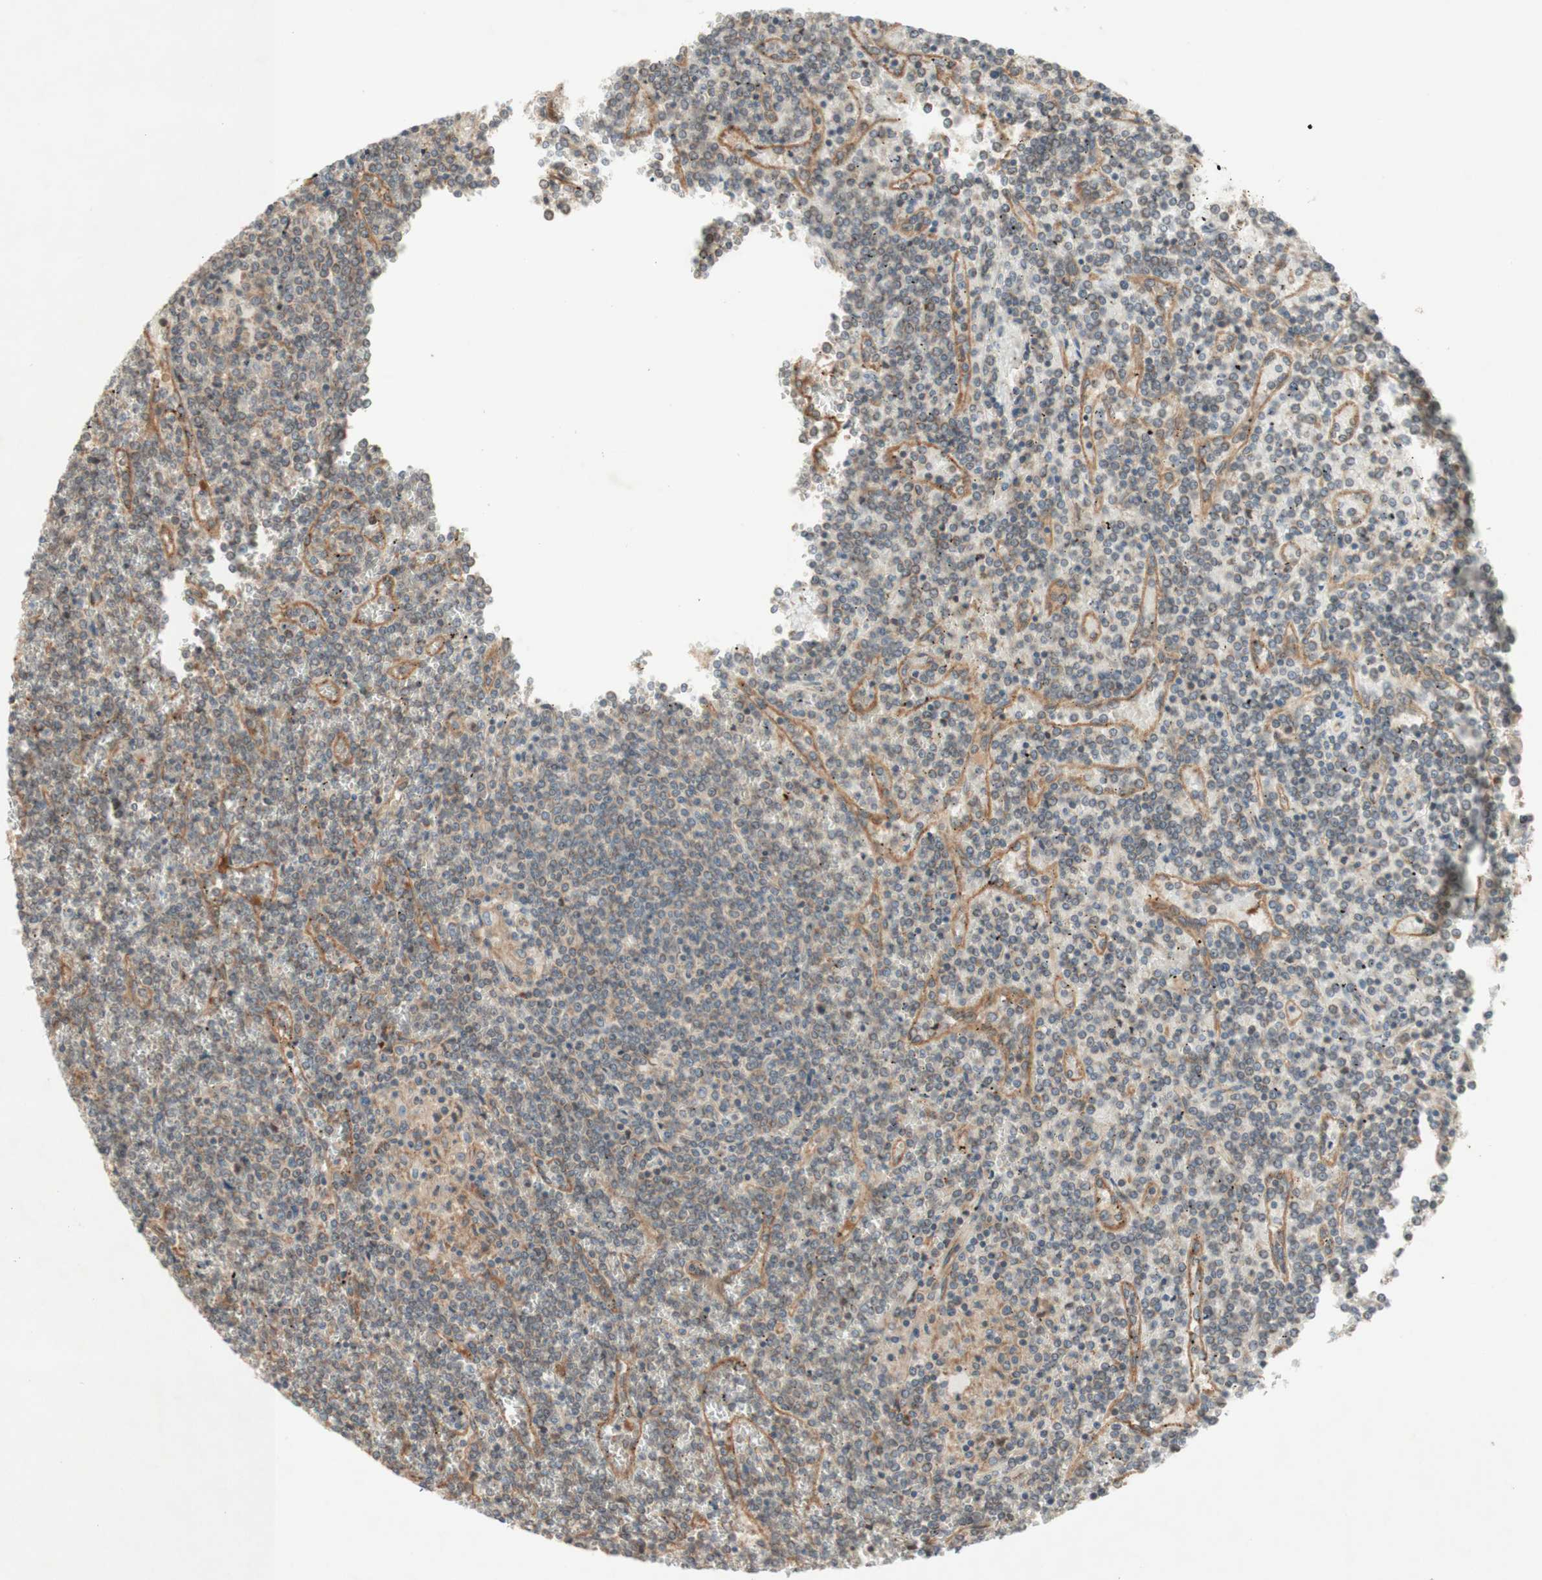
{"staining": {"intensity": "weak", "quantity": "25%-75%", "location": "cytoplasmic/membranous"}, "tissue": "lymphoma", "cell_type": "Tumor cells", "image_type": "cancer", "snomed": [{"axis": "morphology", "description": "Malignant lymphoma, non-Hodgkin's type, Low grade"}, {"axis": "topography", "description": "Spleen"}], "caption": "Immunohistochemistry (IHC) of lymphoma displays low levels of weak cytoplasmic/membranous expression in about 25%-75% of tumor cells.", "gene": "SOCS2", "patient": {"sex": "female", "age": 19}}